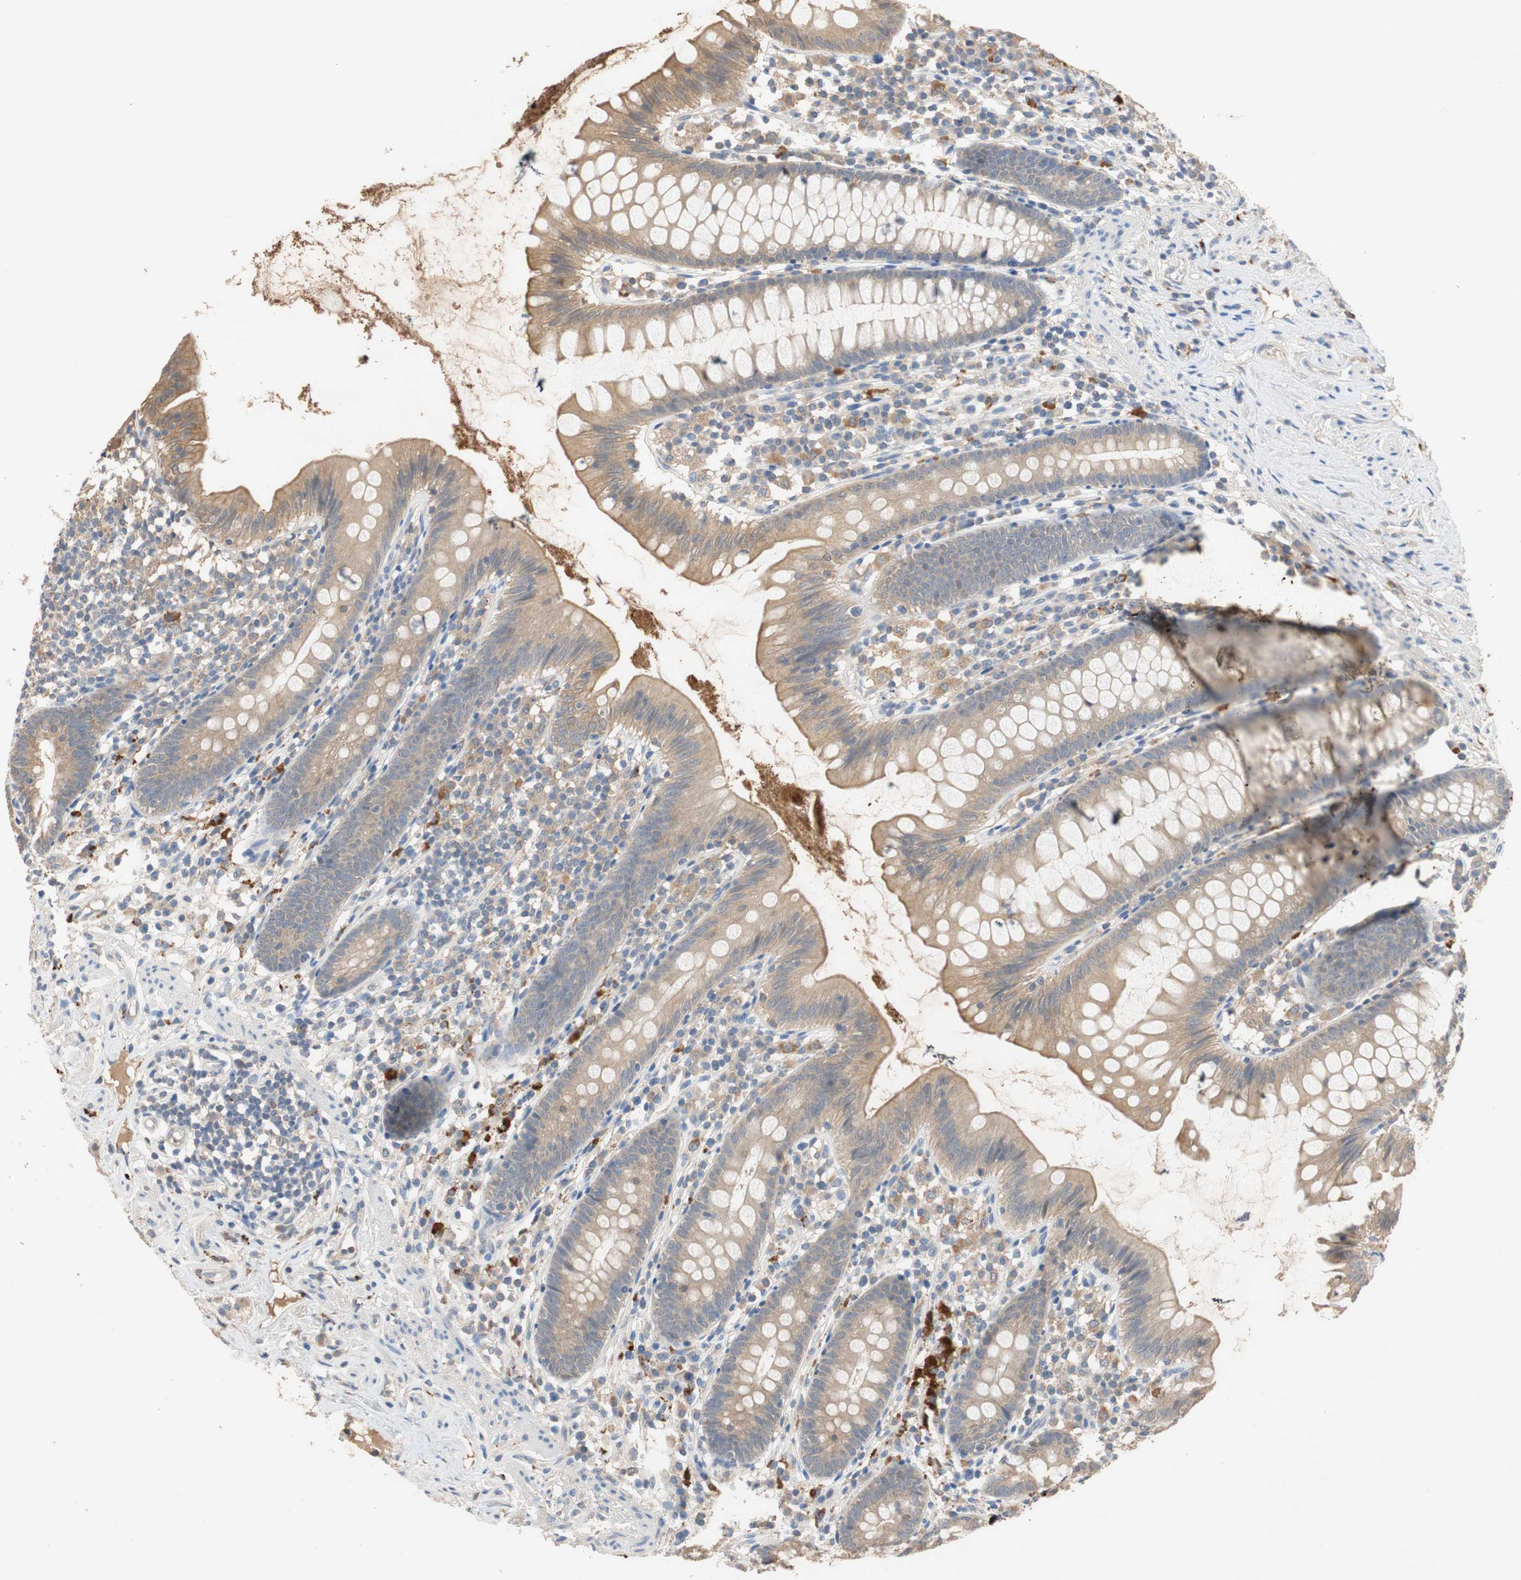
{"staining": {"intensity": "moderate", "quantity": ">75%", "location": "cytoplasmic/membranous"}, "tissue": "appendix", "cell_type": "Glandular cells", "image_type": "normal", "snomed": [{"axis": "morphology", "description": "Normal tissue, NOS"}, {"axis": "topography", "description": "Appendix"}], "caption": "Benign appendix displays moderate cytoplasmic/membranous expression in approximately >75% of glandular cells, visualized by immunohistochemistry. (IHC, brightfield microscopy, high magnification).", "gene": "ADAP1", "patient": {"sex": "male", "age": 52}}